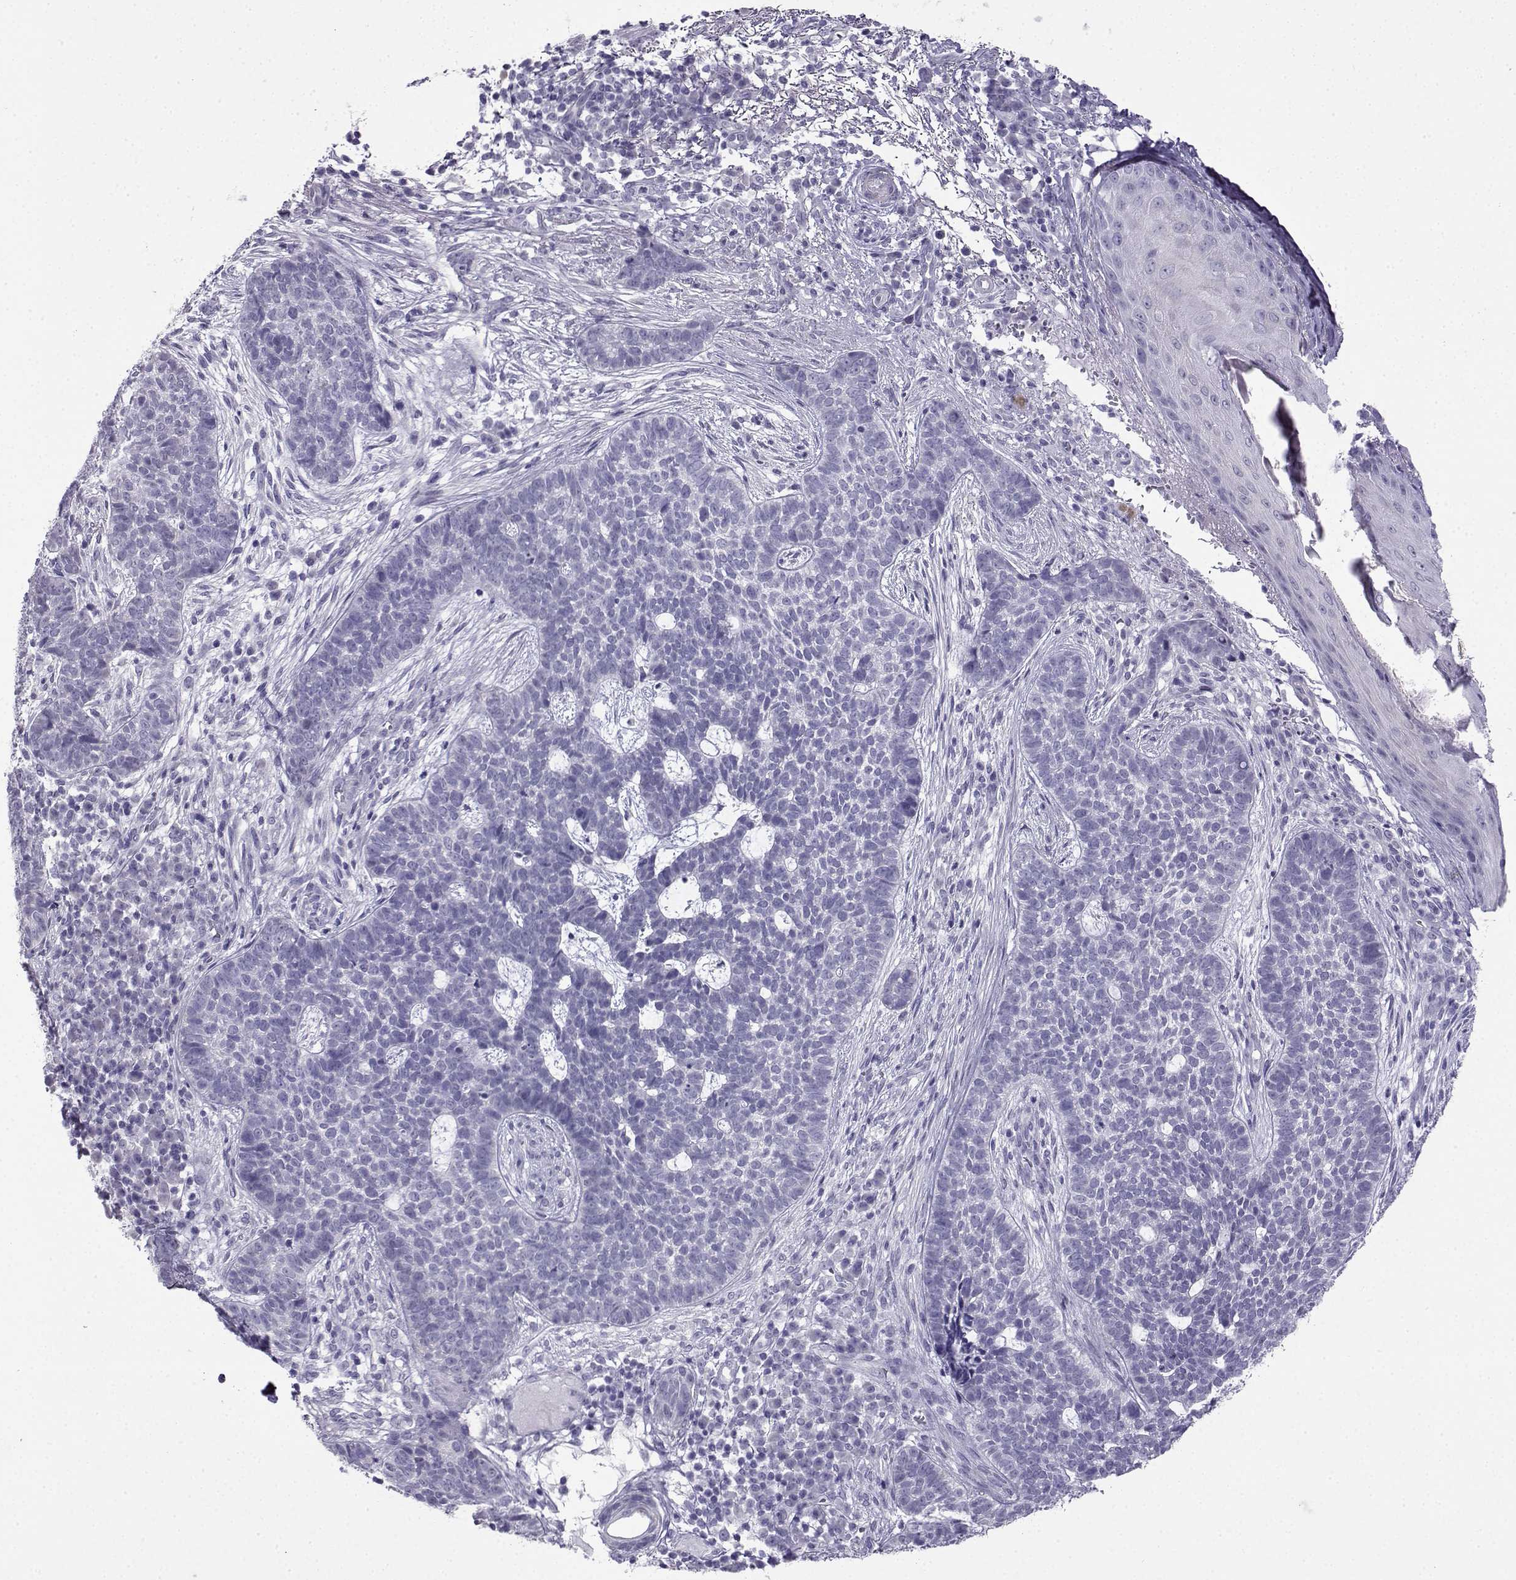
{"staining": {"intensity": "negative", "quantity": "none", "location": "none"}, "tissue": "skin cancer", "cell_type": "Tumor cells", "image_type": "cancer", "snomed": [{"axis": "morphology", "description": "Basal cell carcinoma"}, {"axis": "topography", "description": "Skin"}], "caption": "High magnification brightfield microscopy of skin cancer stained with DAB (3,3'-diaminobenzidine) (brown) and counterstained with hematoxylin (blue): tumor cells show no significant staining.", "gene": "KIF17", "patient": {"sex": "female", "age": 69}}